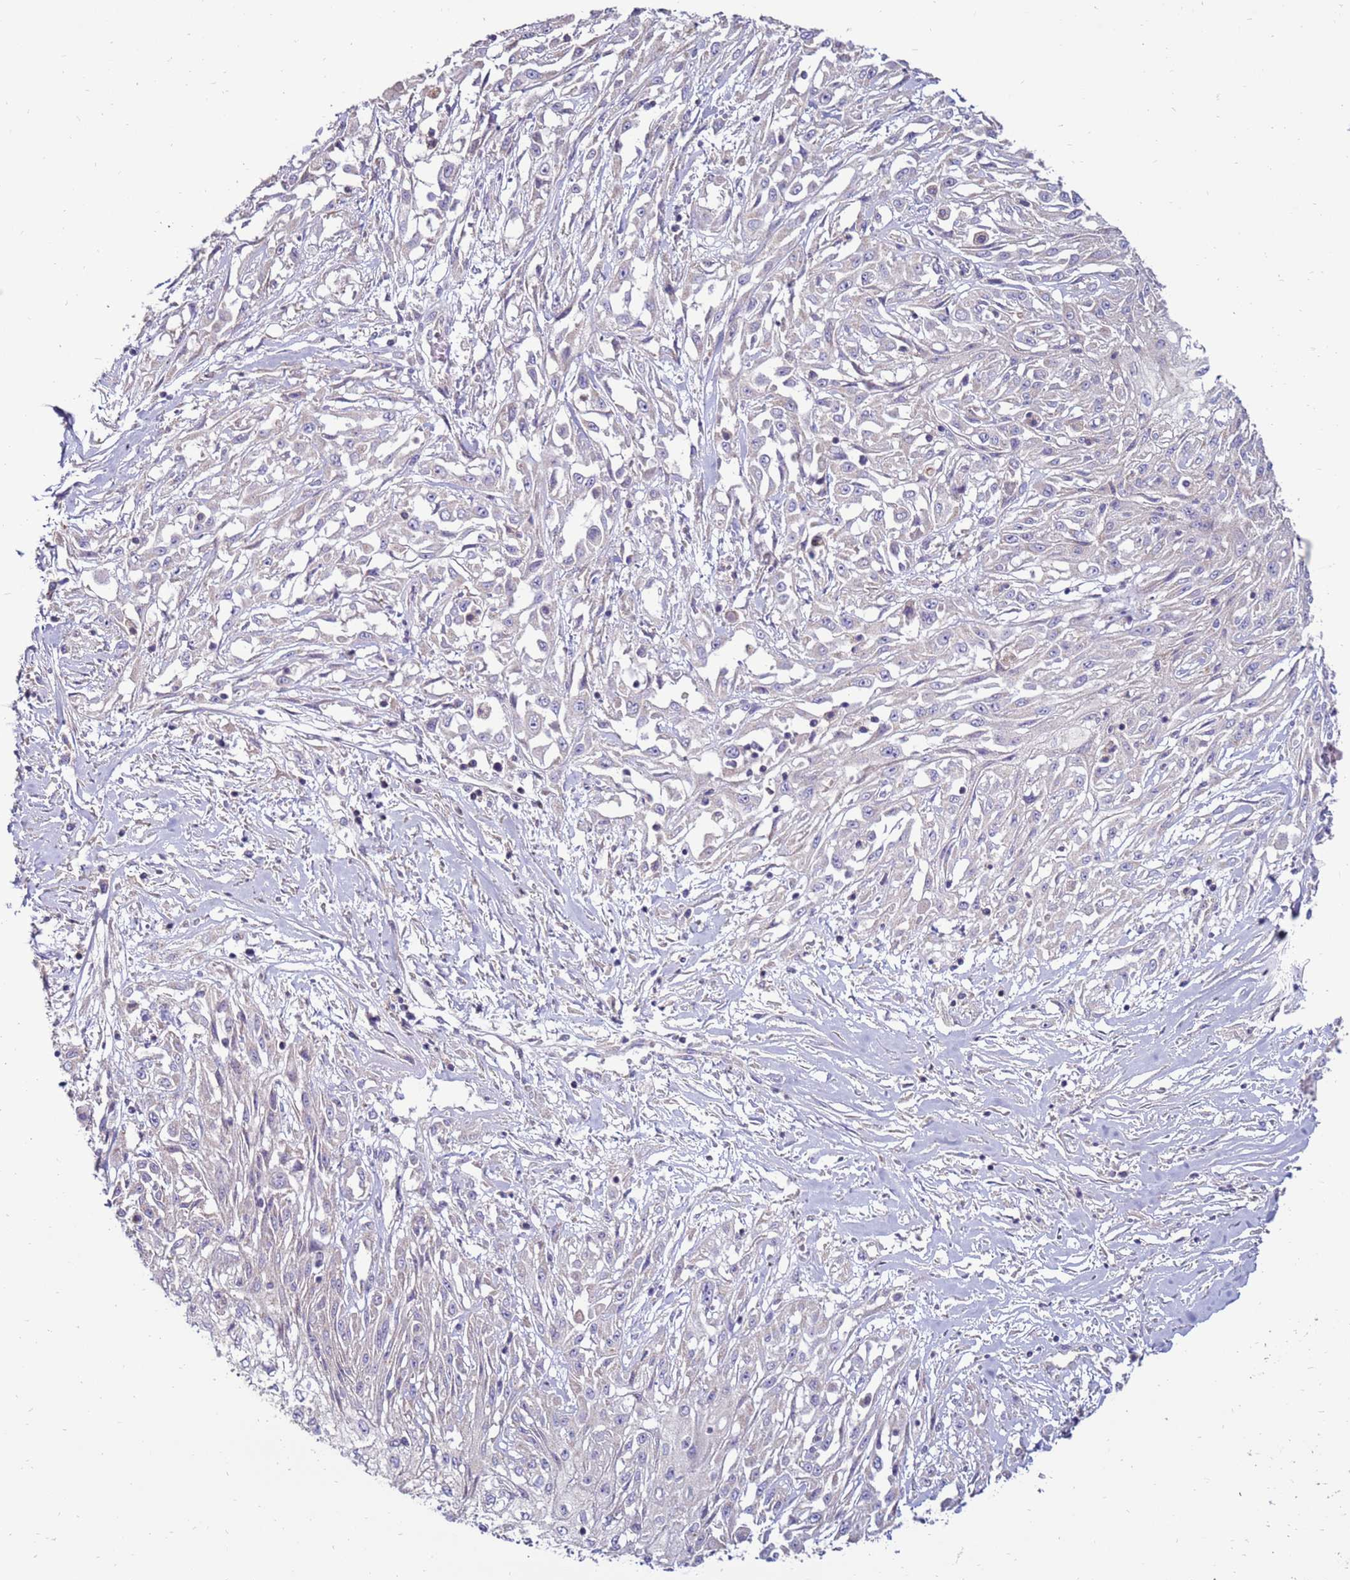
{"staining": {"intensity": "negative", "quantity": "none", "location": "none"}, "tissue": "skin cancer", "cell_type": "Tumor cells", "image_type": "cancer", "snomed": [{"axis": "morphology", "description": "Squamous cell carcinoma, NOS"}, {"axis": "morphology", "description": "Squamous cell carcinoma, metastatic, NOS"}, {"axis": "topography", "description": "Skin"}, {"axis": "topography", "description": "Lymph node"}], "caption": "A histopathology image of human skin cancer (squamous cell carcinoma) is negative for staining in tumor cells.", "gene": "TRAPPC4", "patient": {"sex": "male", "age": 75}}